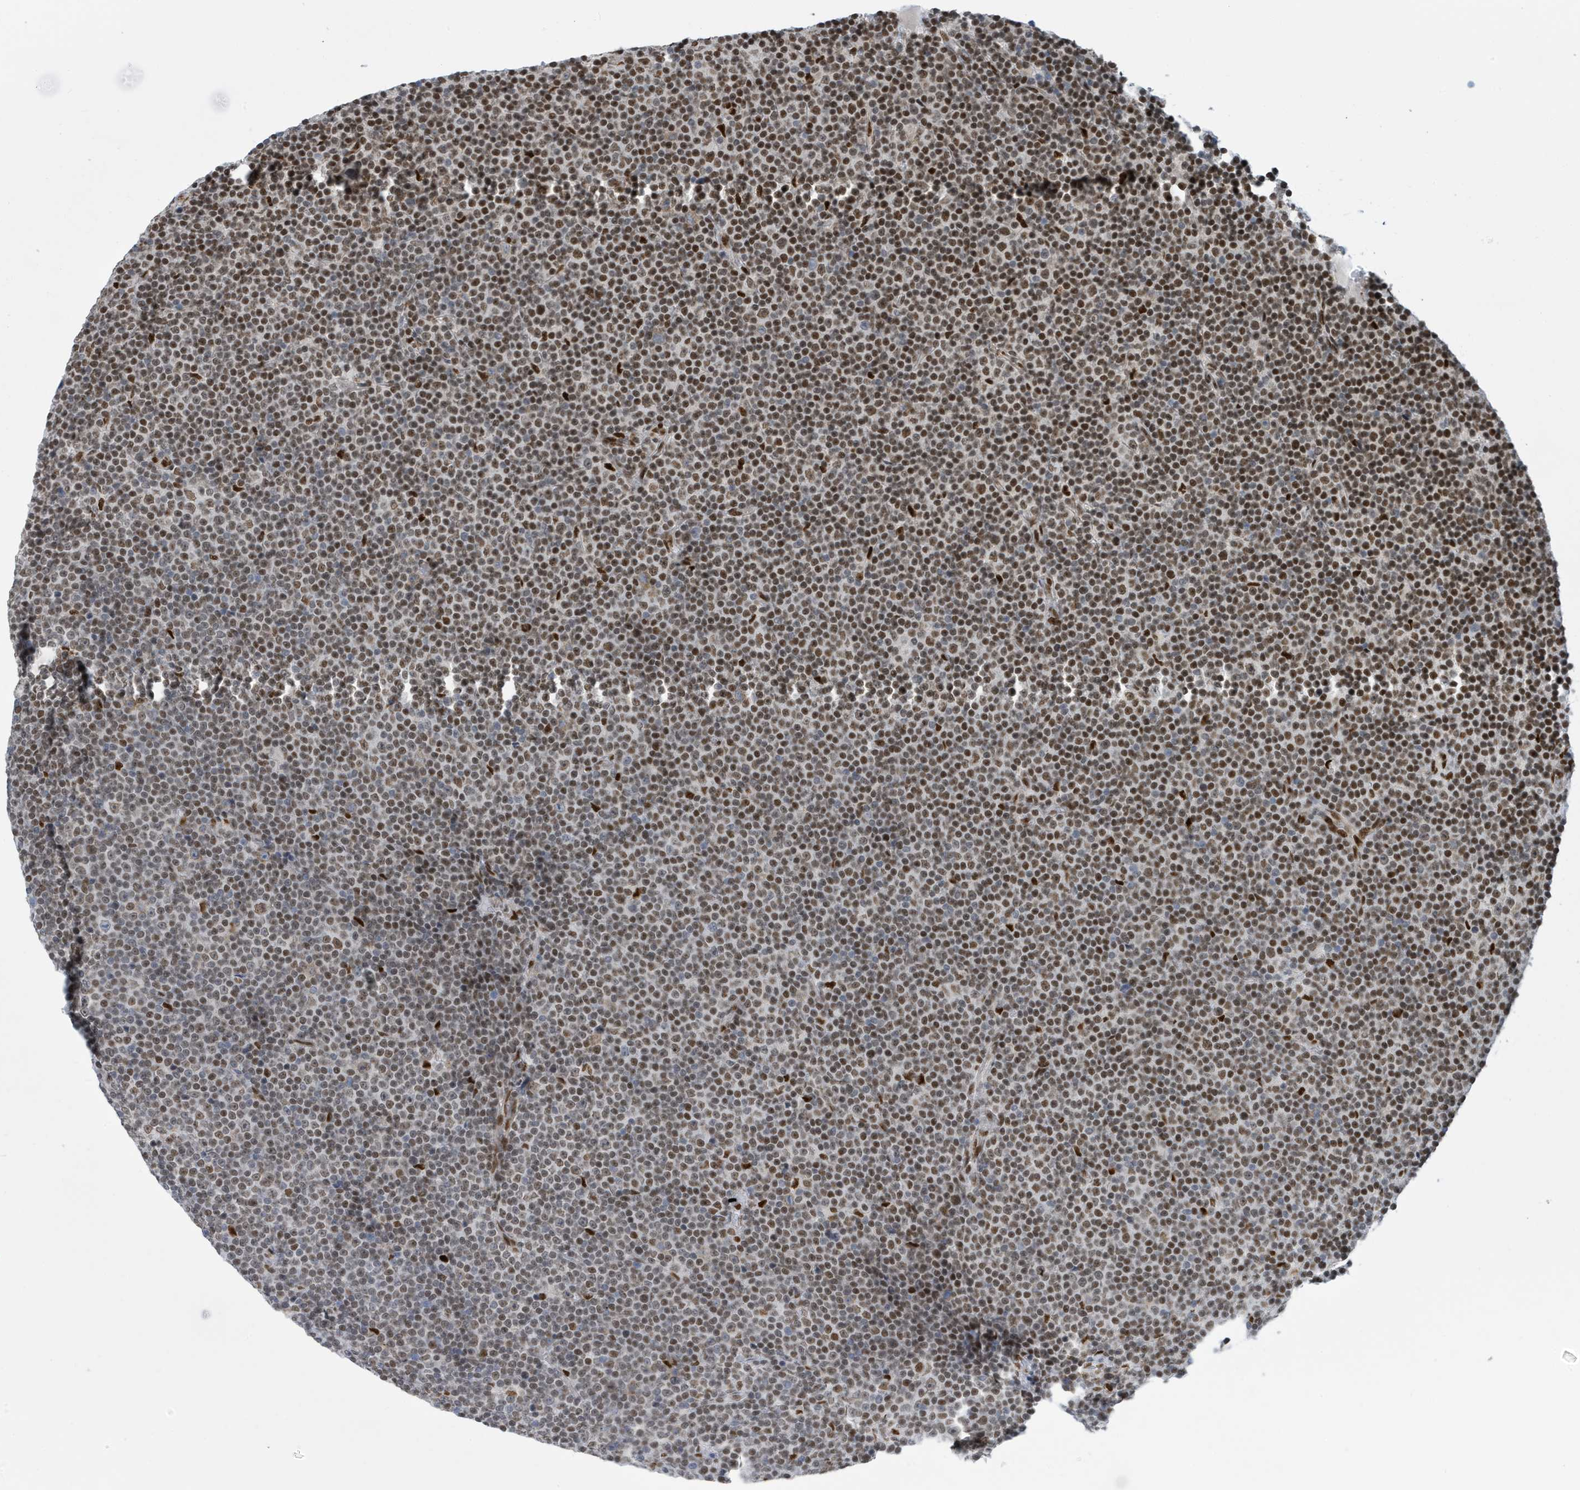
{"staining": {"intensity": "moderate", "quantity": ">75%", "location": "nuclear"}, "tissue": "lymphoma", "cell_type": "Tumor cells", "image_type": "cancer", "snomed": [{"axis": "morphology", "description": "Malignant lymphoma, non-Hodgkin's type, Low grade"}, {"axis": "topography", "description": "Lymph node"}], "caption": "About >75% of tumor cells in malignant lymphoma, non-Hodgkin's type (low-grade) show moderate nuclear protein expression as visualized by brown immunohistochemical staining.", "gene": "PCYT1A", "patient": {"sex": "female", "age": 67}}